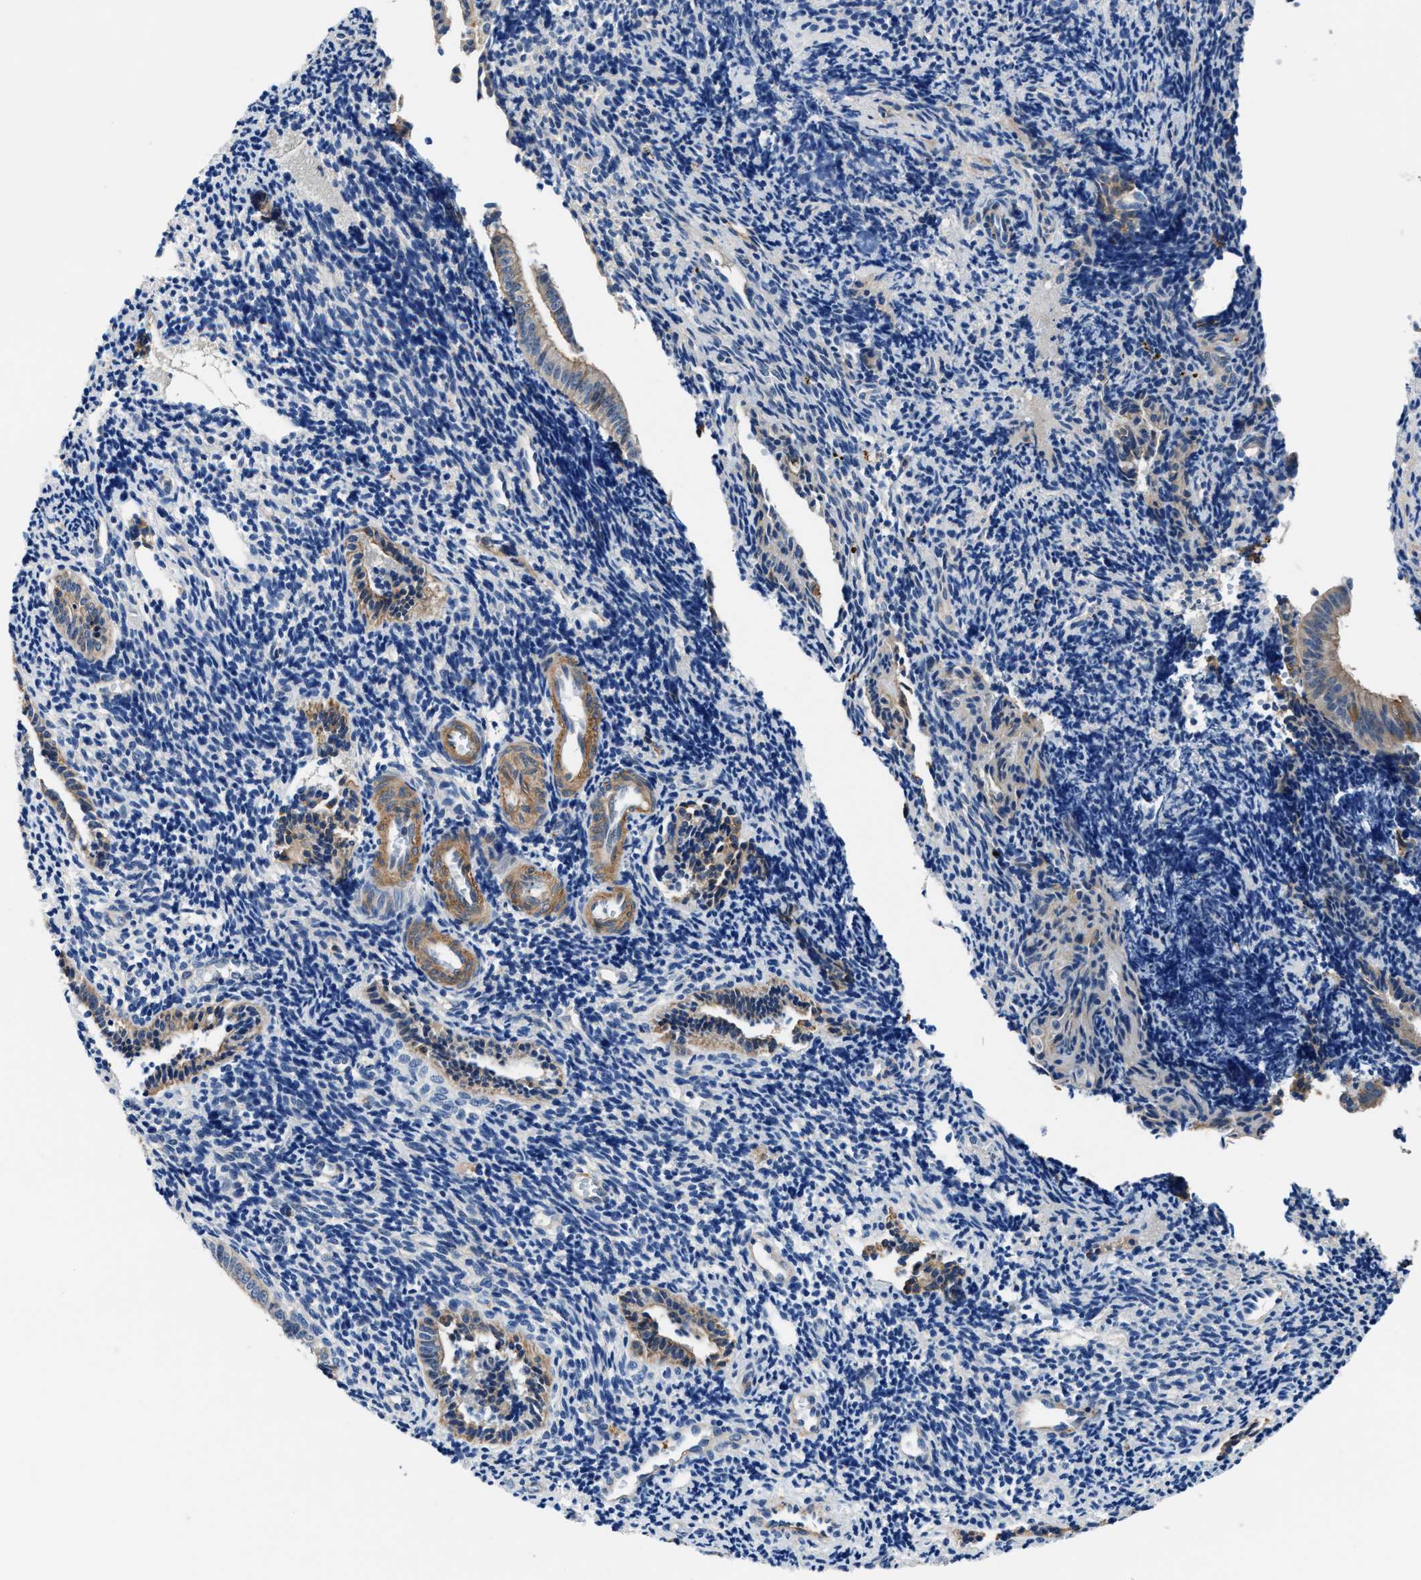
{"staining": {"intensity": "weak", "quantity": "<25%", "location": "cytoplasmic/membranous"}, "tissue": "endometrium", "cell_type": "Cells in endometrial stroma", "image_type": "normal", "snomed": [{"axis": "morphology", "description": "Normal tissue, NOS"}, {"axis": "topography", "description": "Uterus"}, {"axis": "topography", "description": "Endometrium"}], "caption": "This is an immunohistochemistry (IHC) image of benign human endometrium. There is no staining in cells in endometrial stroma.", "gene": "PARG", "patient": {"sex": "female", "age": 33}}